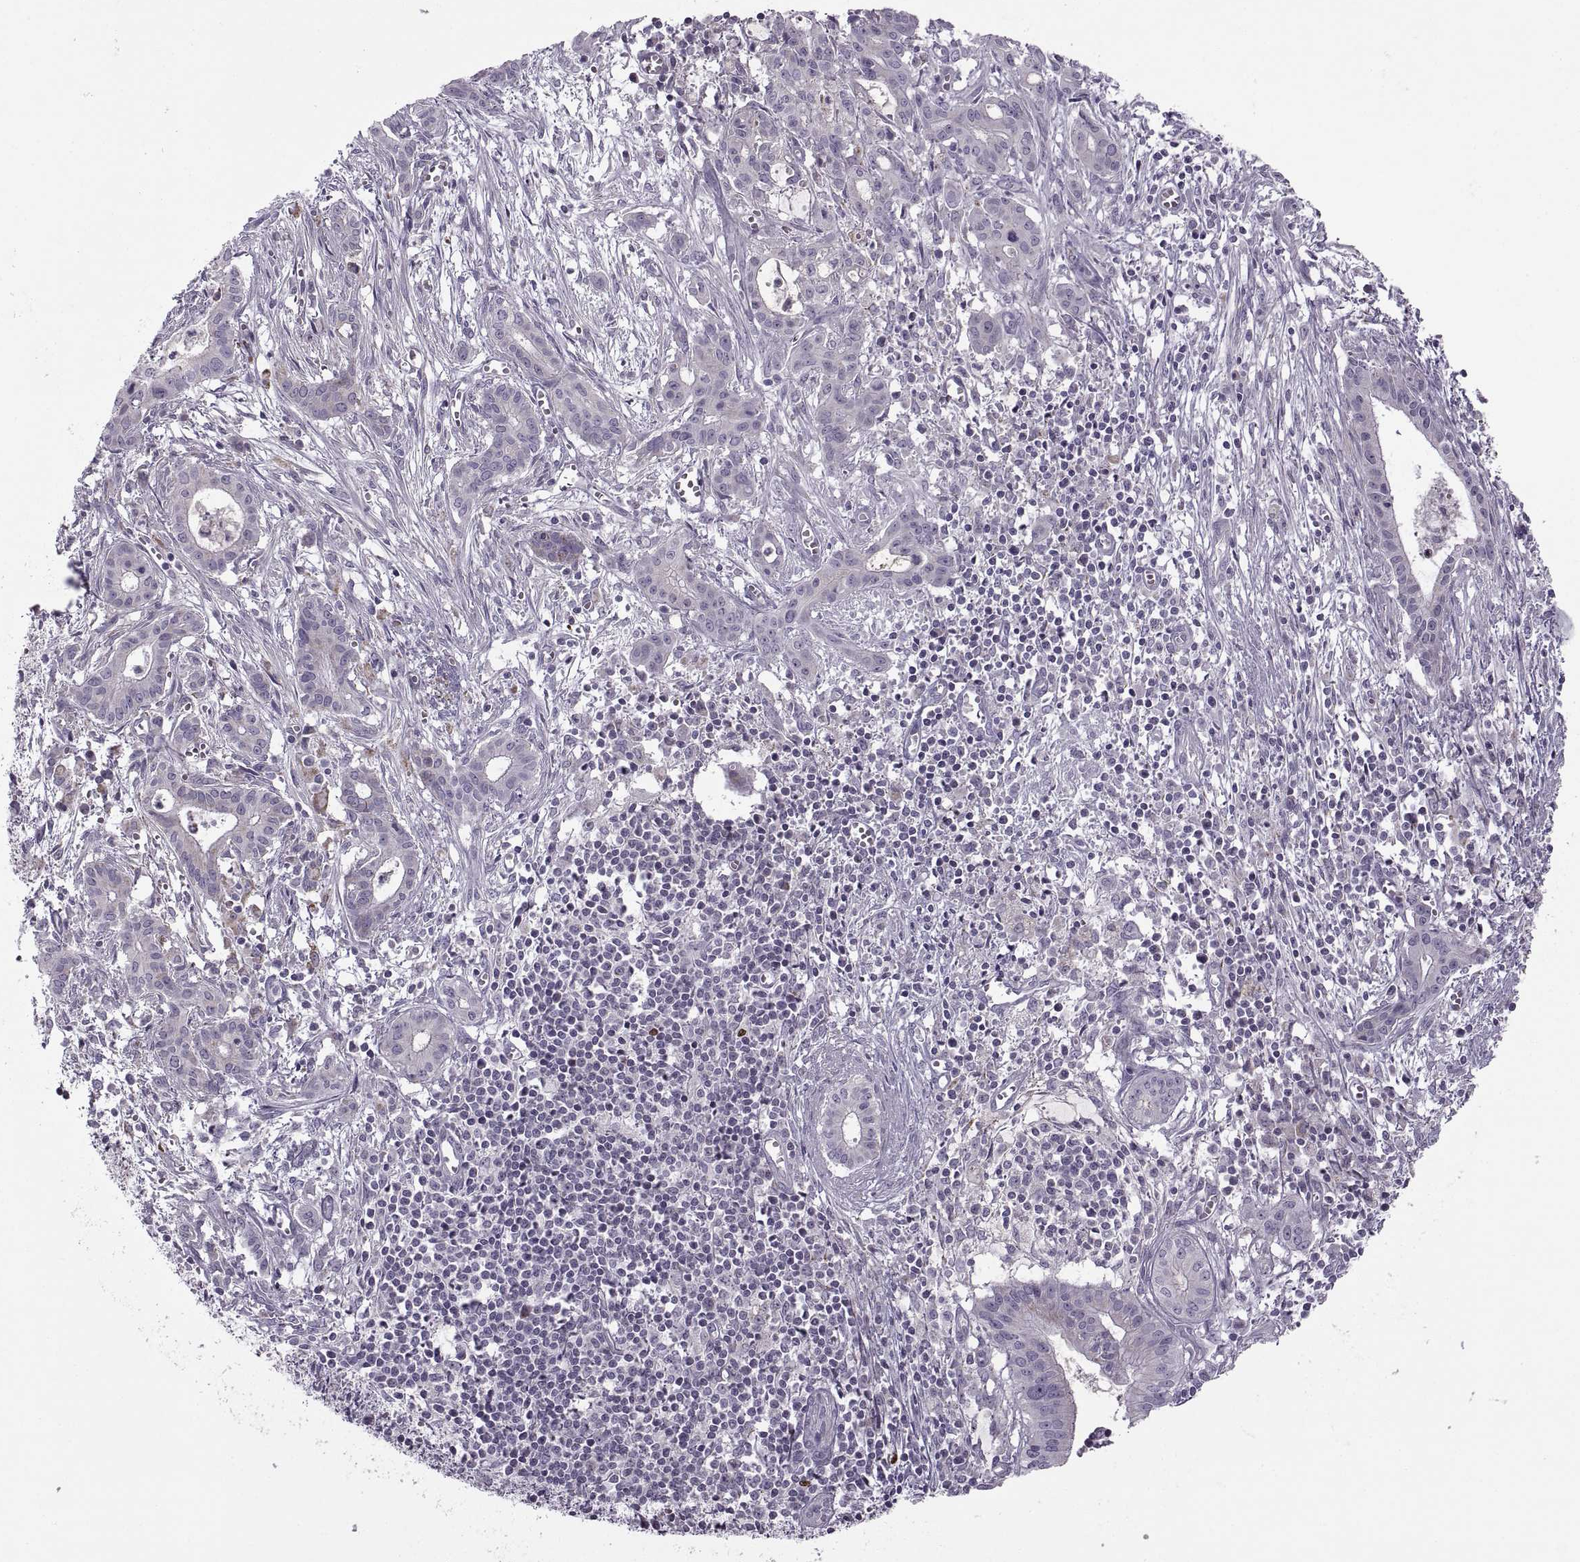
{"staining": {"intensity": "negative", "quantity": "none", "location": "none"}, "tissue": "pancreatic cancer", "cell_type": "Tumor cells", "image_type": "cancer", "snomed": [{"axis": "morphology", "description": "Adenocarcinoma, NOS"}, {"axis": "topography", "description": "Pancreas"}], "caption": "IHC of human adenocarcinoma (pancreatic) demonstrates no staining in tumor cells.", "gene": "PIERCE1", "patient": {"sex": "male", "age": 48}}